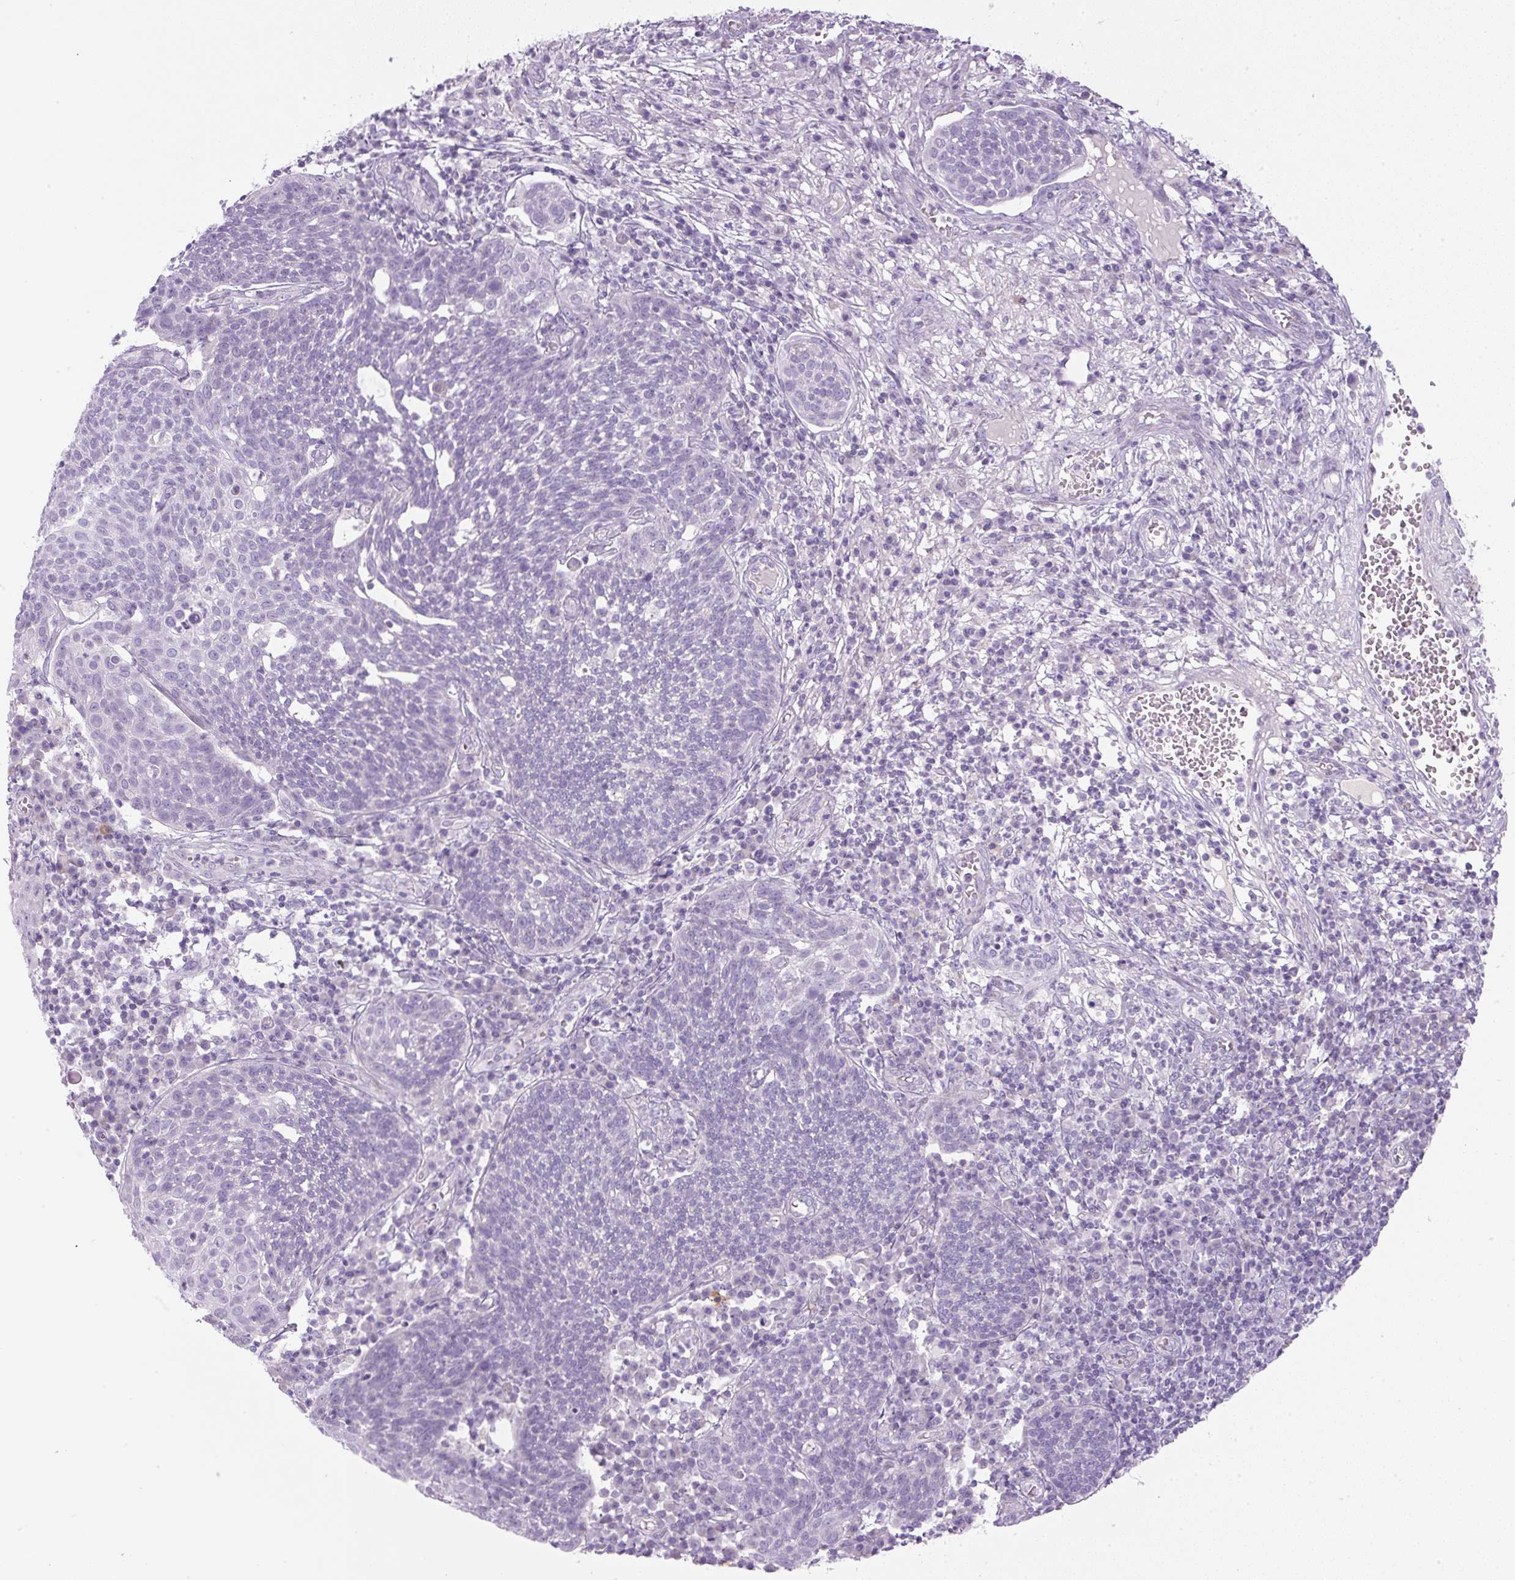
{"staining": {"intensity": "negative", "quantity": "none", "location": "none"}, "tissue": "cervical cancer", "cell_type": "Tumor cells", "image_type": "cancer", "snomed": [{"axis": "morphology", "description": "Squamous cell carcinoma, NOS"}, {"axis": "topography", "description": "Cervix"}], "caption": "Tumor cells are negative for protein expression in human cervical squamous cell carcinoma.", "gene": "FGFBP3", "patient": {"sex": "female", "age": 34}}